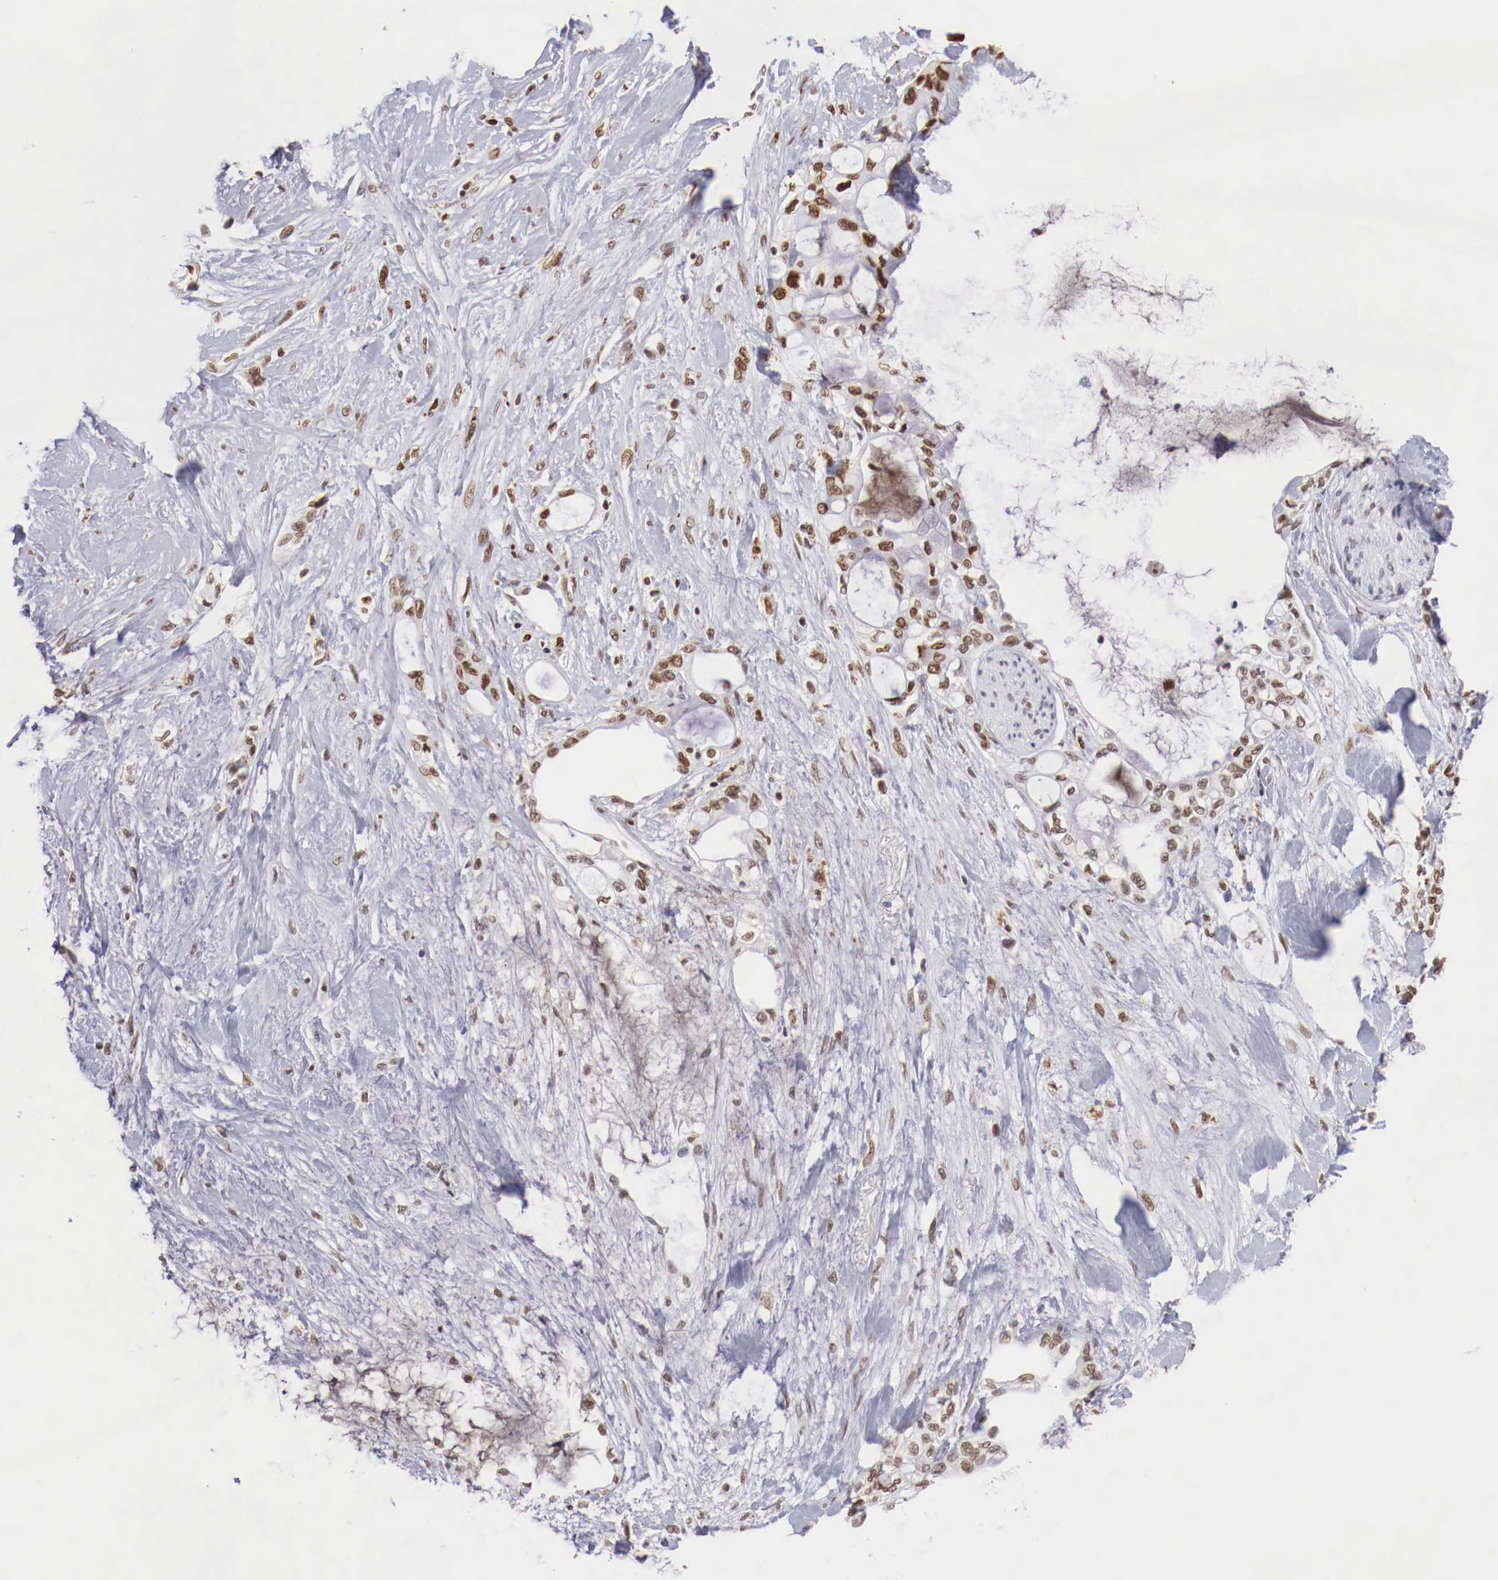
{"staining": {"intensity": "moderate", "quantity": ">75%", "location": "nuclear"}, "tissue": "pancreatic cancer", "cell_type": "Tumor cells", "image_type": "cancer", "snomed": [{"axis": "morphology", "description": "Adenocarcinoma, NOS"}, {"axis": "topography", "description": "Pancreas"}], "caption": "This histopathology image exhibits pancreatic cancer (adenocarcinoma) stained with immunohistochemistry to label a protein in brown. The nuclear of tumor cells show moderate positivity for the protein. Nuclei are counter-stained blue.", "gene": "MAX", "patient": {"sex": "female", "age": 70}}